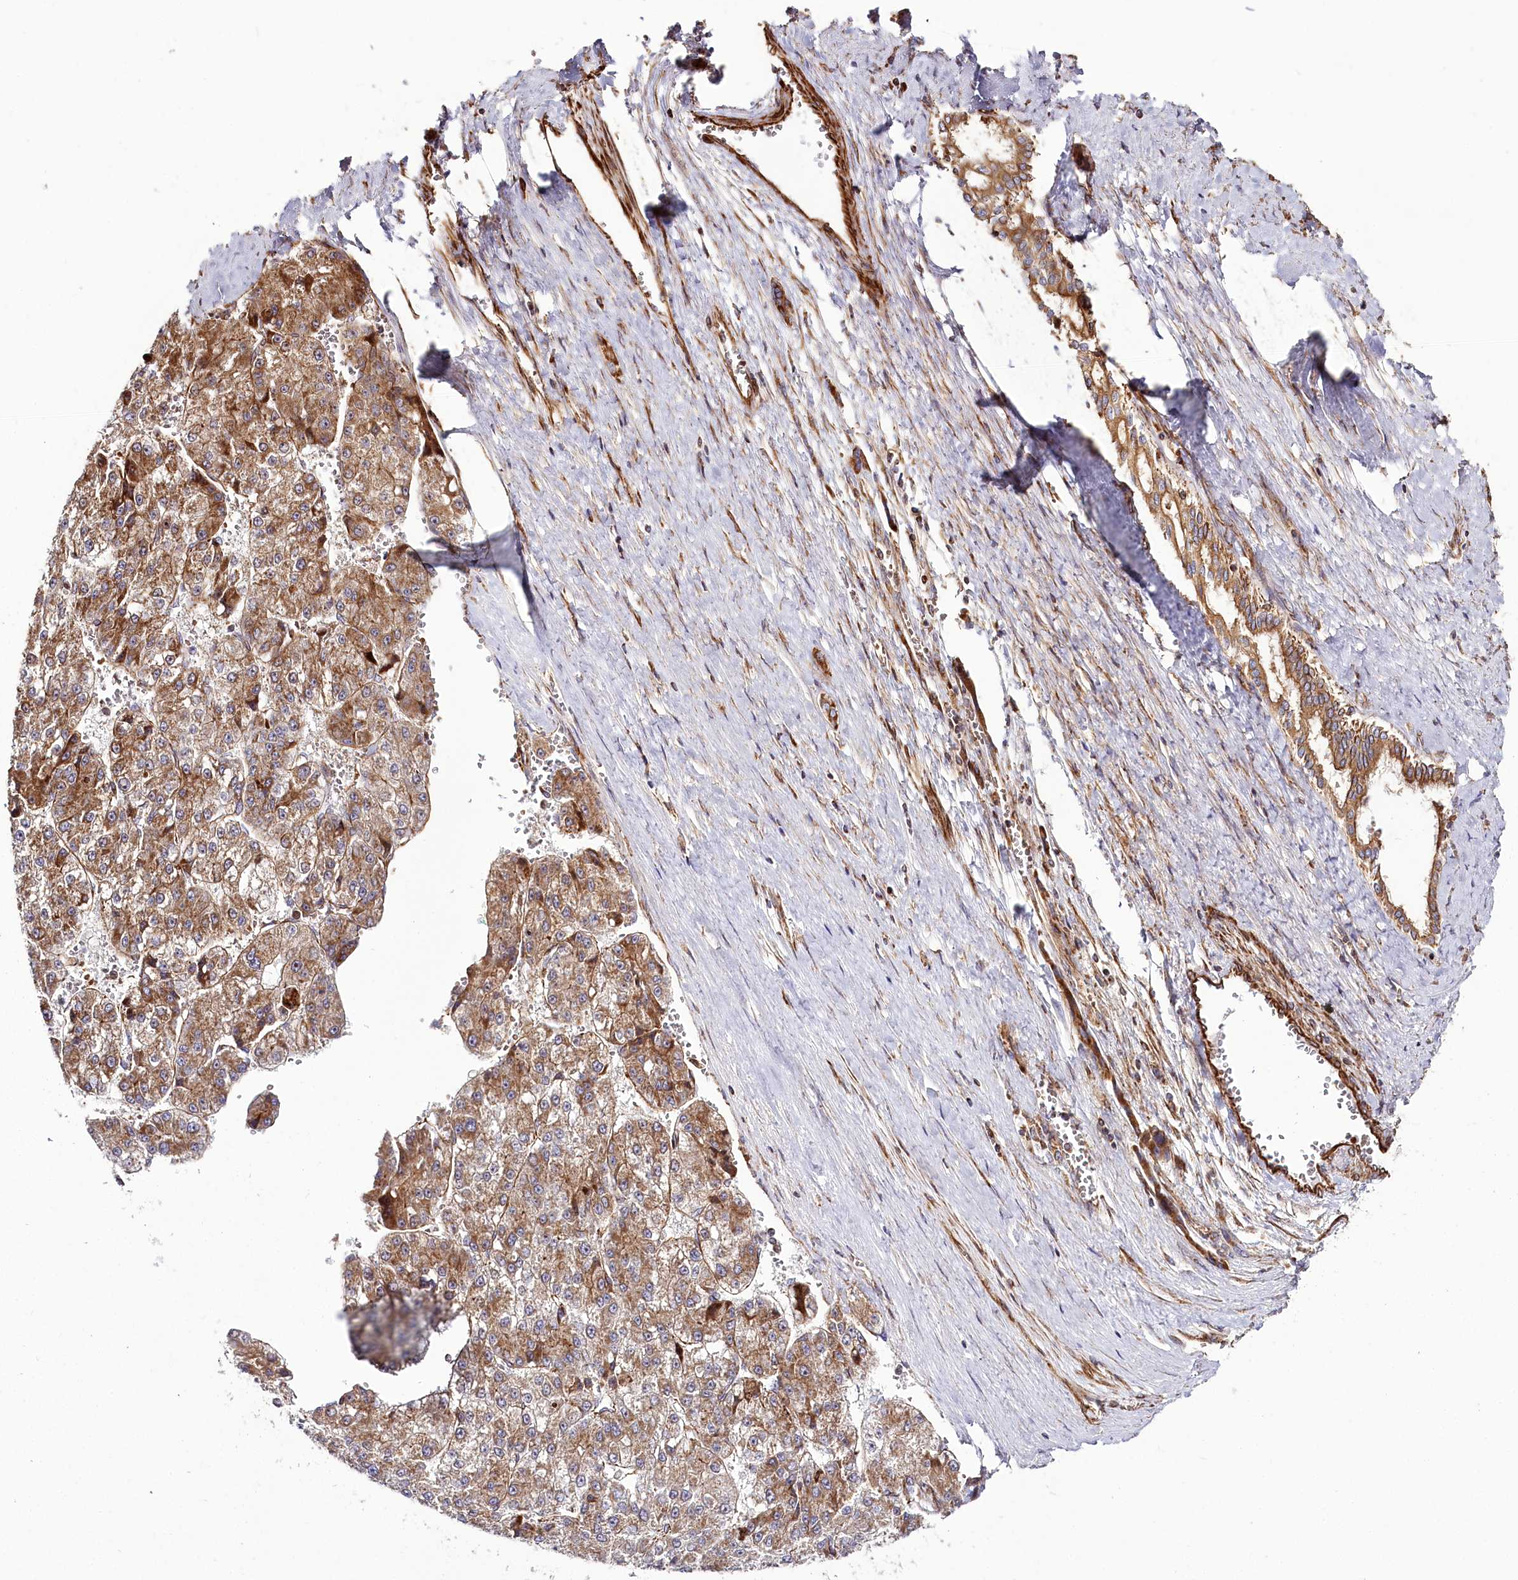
{"staining": {"intensity": "moderate", "quantity": ">75%", "location": "cytoplasmic/membranous"}, "tissue": "liver cancer", "cell_type": "Tumor cells", "image_type": "cancer", "snomed": [{"axis": "morphology", "description": "Carcinoma, Hepatocellular, NOS"}, {"axis": "topography", "description": "Liver"}], "caption": "A high-resolution photomicrograph shows immunohistochemistry (IHC) staining of hepatocellular carcinoma (liver), which shows moderate cytoplasmic/membranous positivity in about >75% of tumor cells.", "gene": "THUMPD3", "patient": {"sex": "female", "age": 73}}